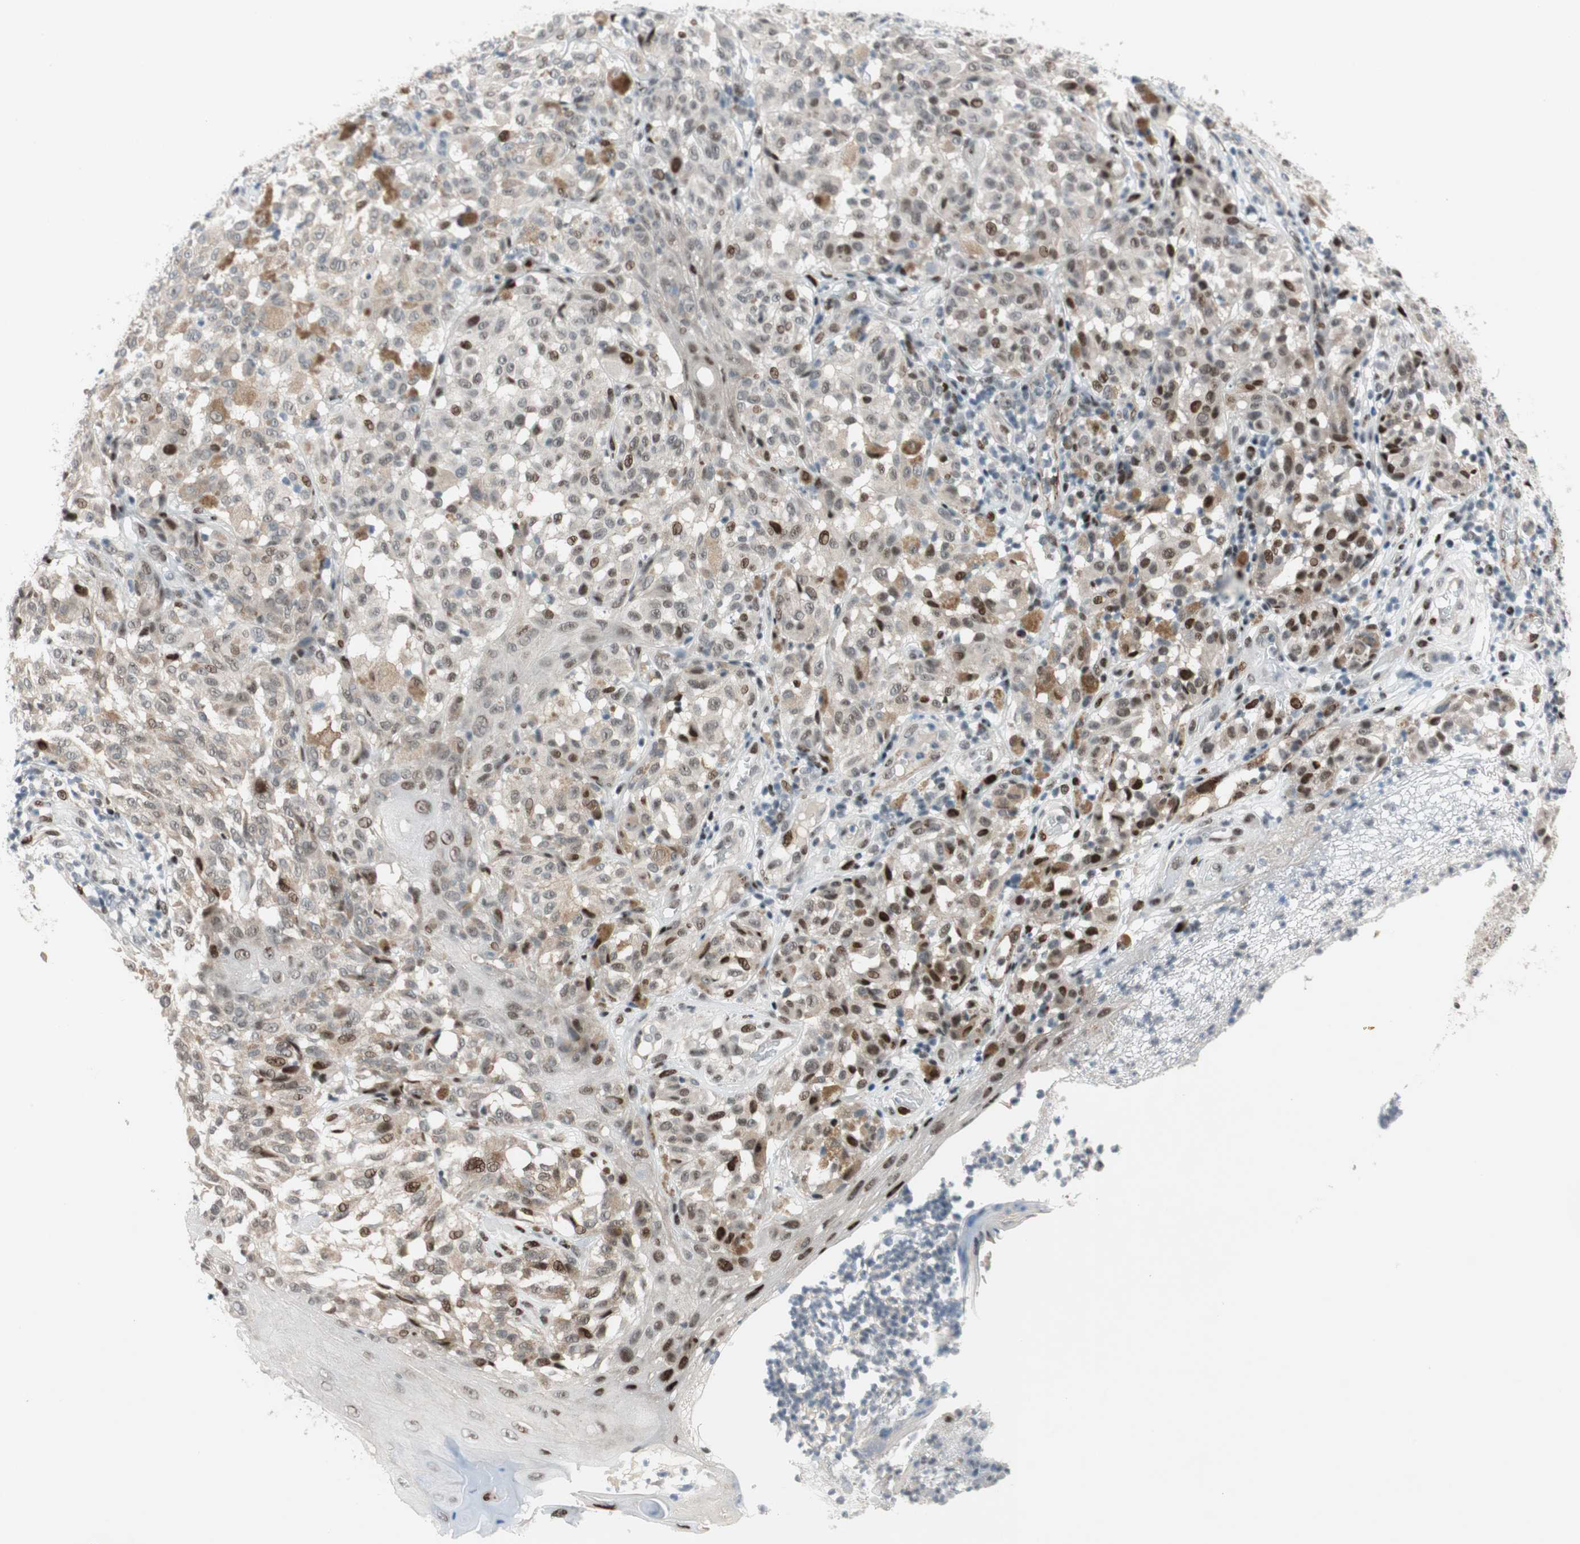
{"staining": {"intensity": "strong", "quantity": "<25%", "location": "nuclear"}, "tissue": "melanoma", "cell_type": "Tumor cells", "image_type": "cancer", "snomed": [{"axis": "morphology", "description": "Malignant melanoma, NOS"}, {"axis": "topography", "description": "Skin"}], "caption": "Tumor cells display medium levels of strong nuclear positivity in approximately <25% of cells in human melanoma.", "gene": "FBXO44", "patient": {"sex": "female", "age": 46}}